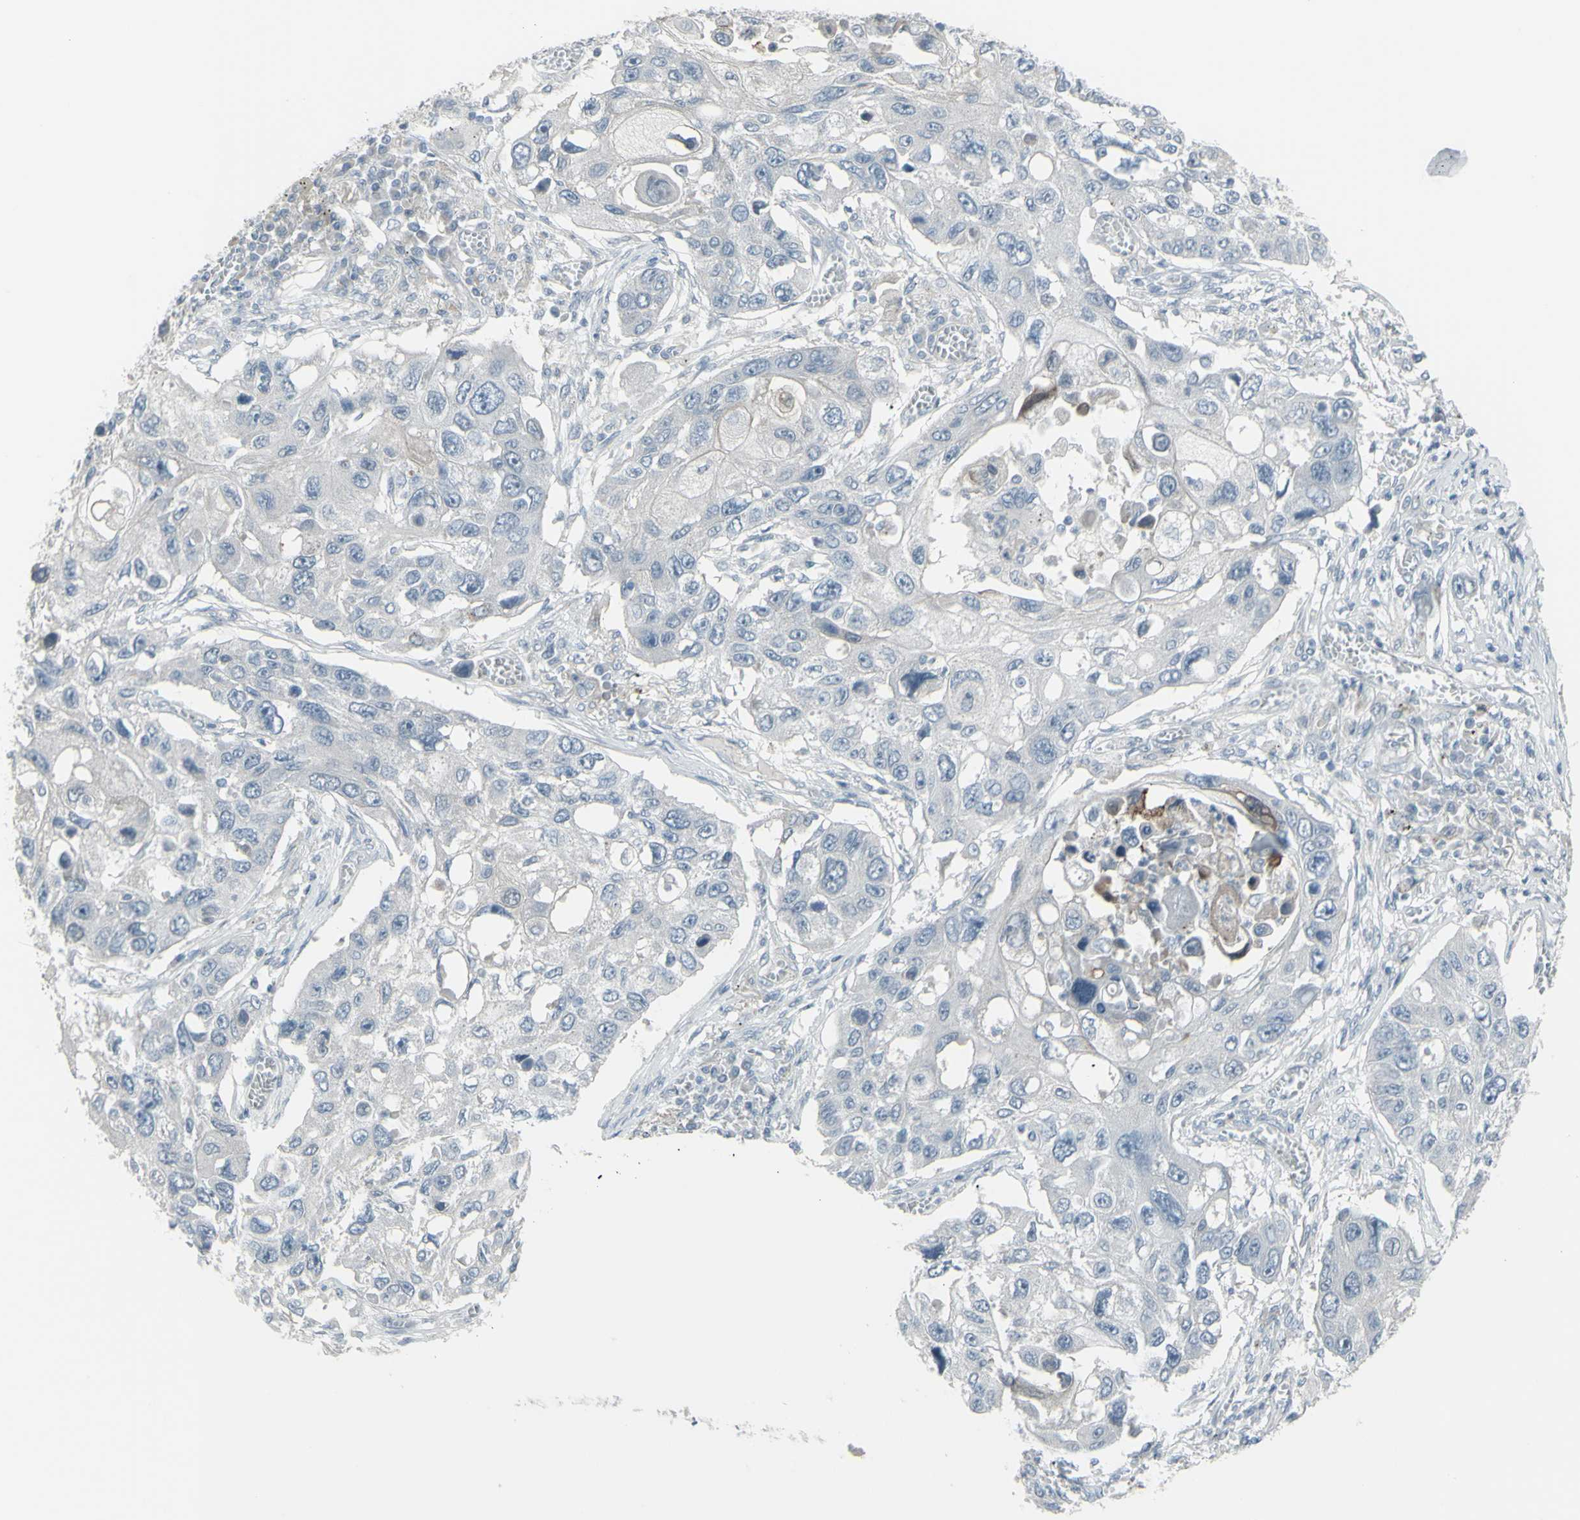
{"staining": {"intensity": "weak", "quantity": "<25%", "location": "cytoplasmic/membranous"}, "tissue": "lung cancer", "cell_type": "Tumor cells", "image_type": "cancer", "snomed": [{"axis": "morphology", "description": "Squamous cell carcinoma, NOS"}, {"axis": "topography", "description": "Lung"}], "caption": "Lung cancer (squamous cell carcinoma) was stained to show a protein in brown. There is no significant staining in tumor cells. Brightfield microscopy of IHC stained with DAB (brown) and hematoxylin (blue), captured at high magnification.", "gene": "RAB3A", "patient": {"sex": "male", "age": 71}}